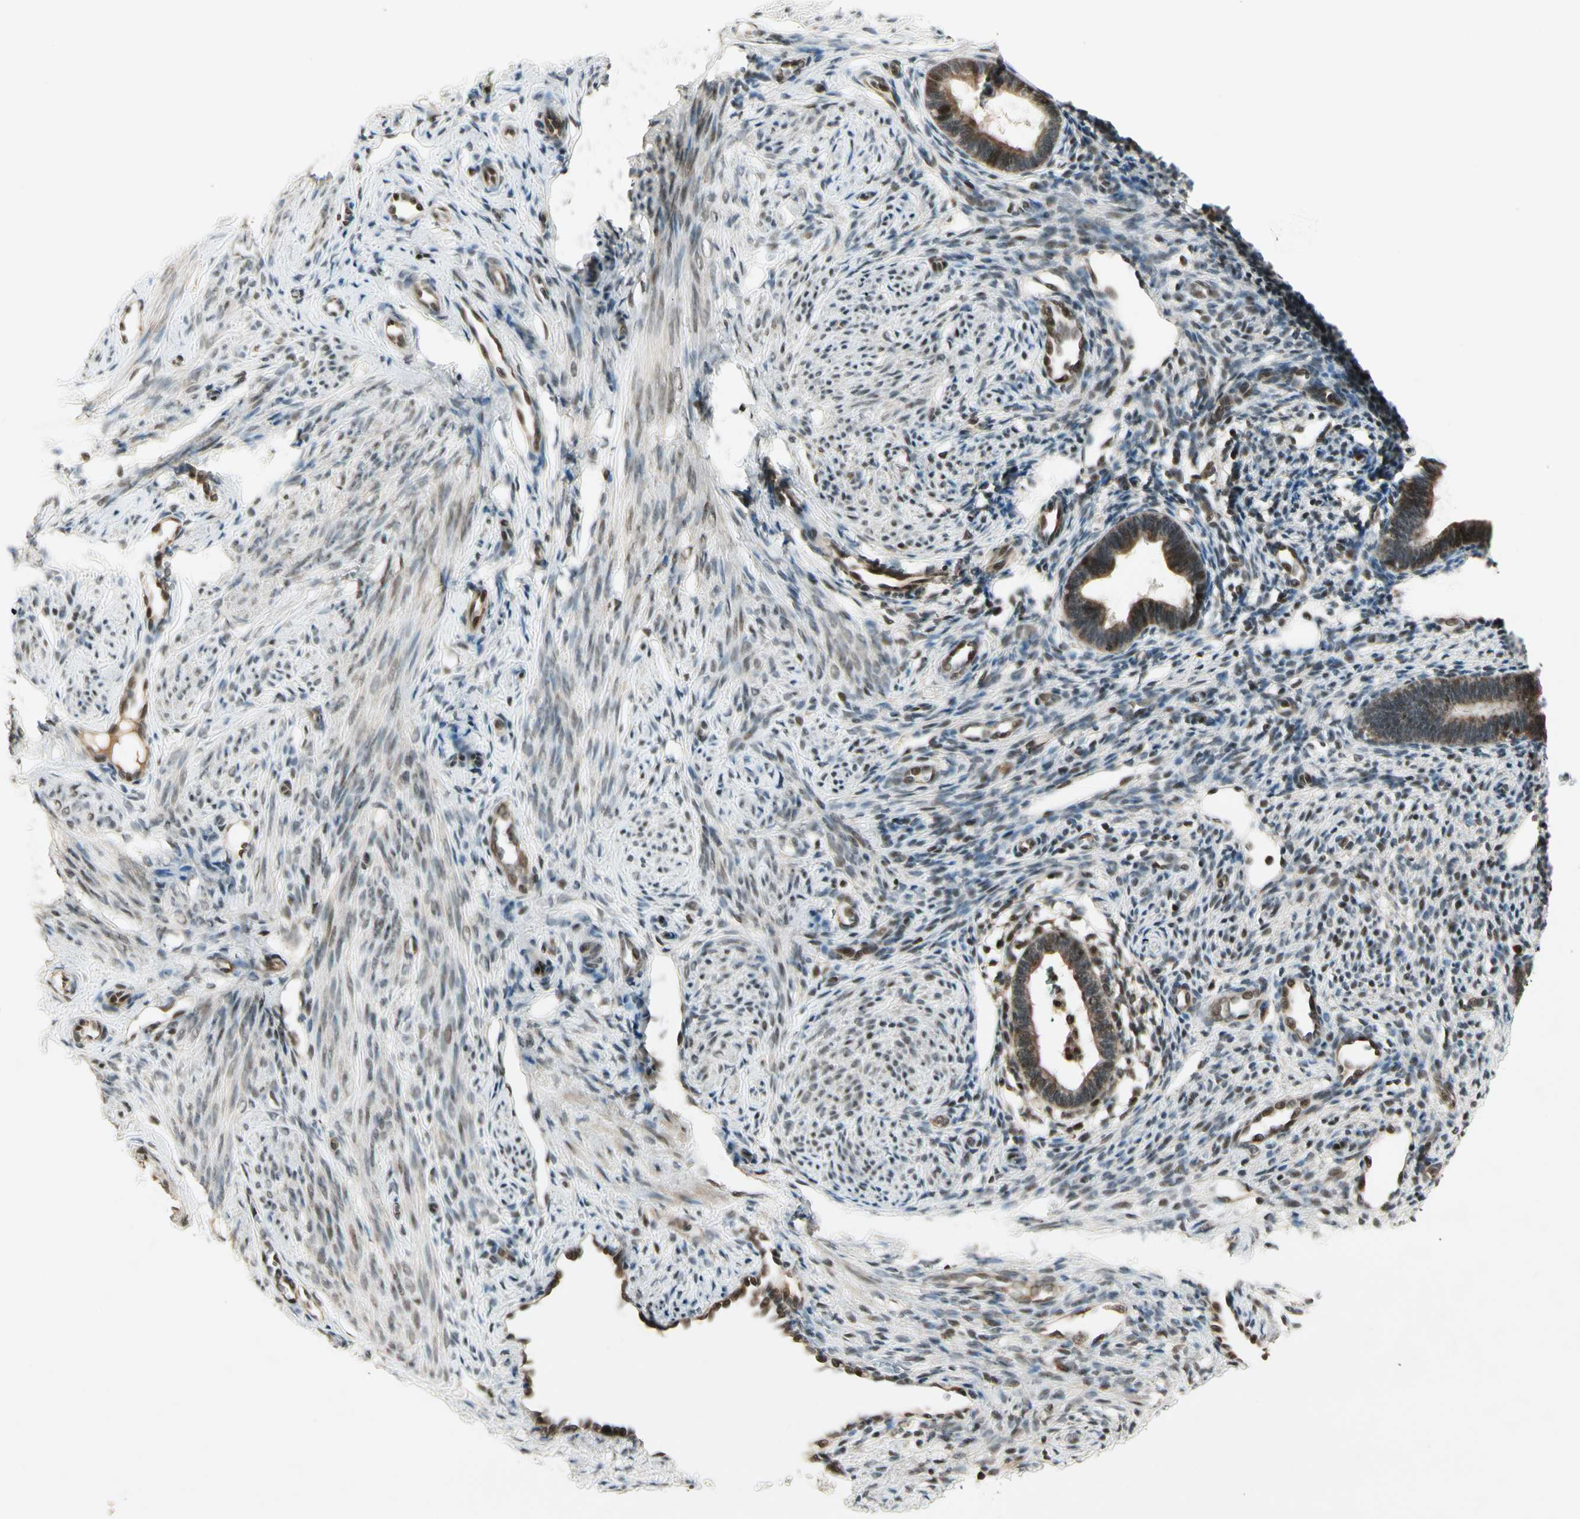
{"staining": {"intensity": "negative", "quantity": "none", "location": "none"}, "tissue": "endometrium", "cell_type": "Cells in endometrial stroma", "image_type": "normal", "snomed": [{"axis": "morphology", "description": "Normal tissue, NOS"}, {"axis": "topography", "description": "Endometrium"}], "caption": "There is no significant expression in cells in endometrial stroma of endometrium. (Brightfield microscopy of DAB immunohistochemistry (IHC) at high magnification).", "gene": "CDK11A", "patient": {"sex": "female", "age": 27}}